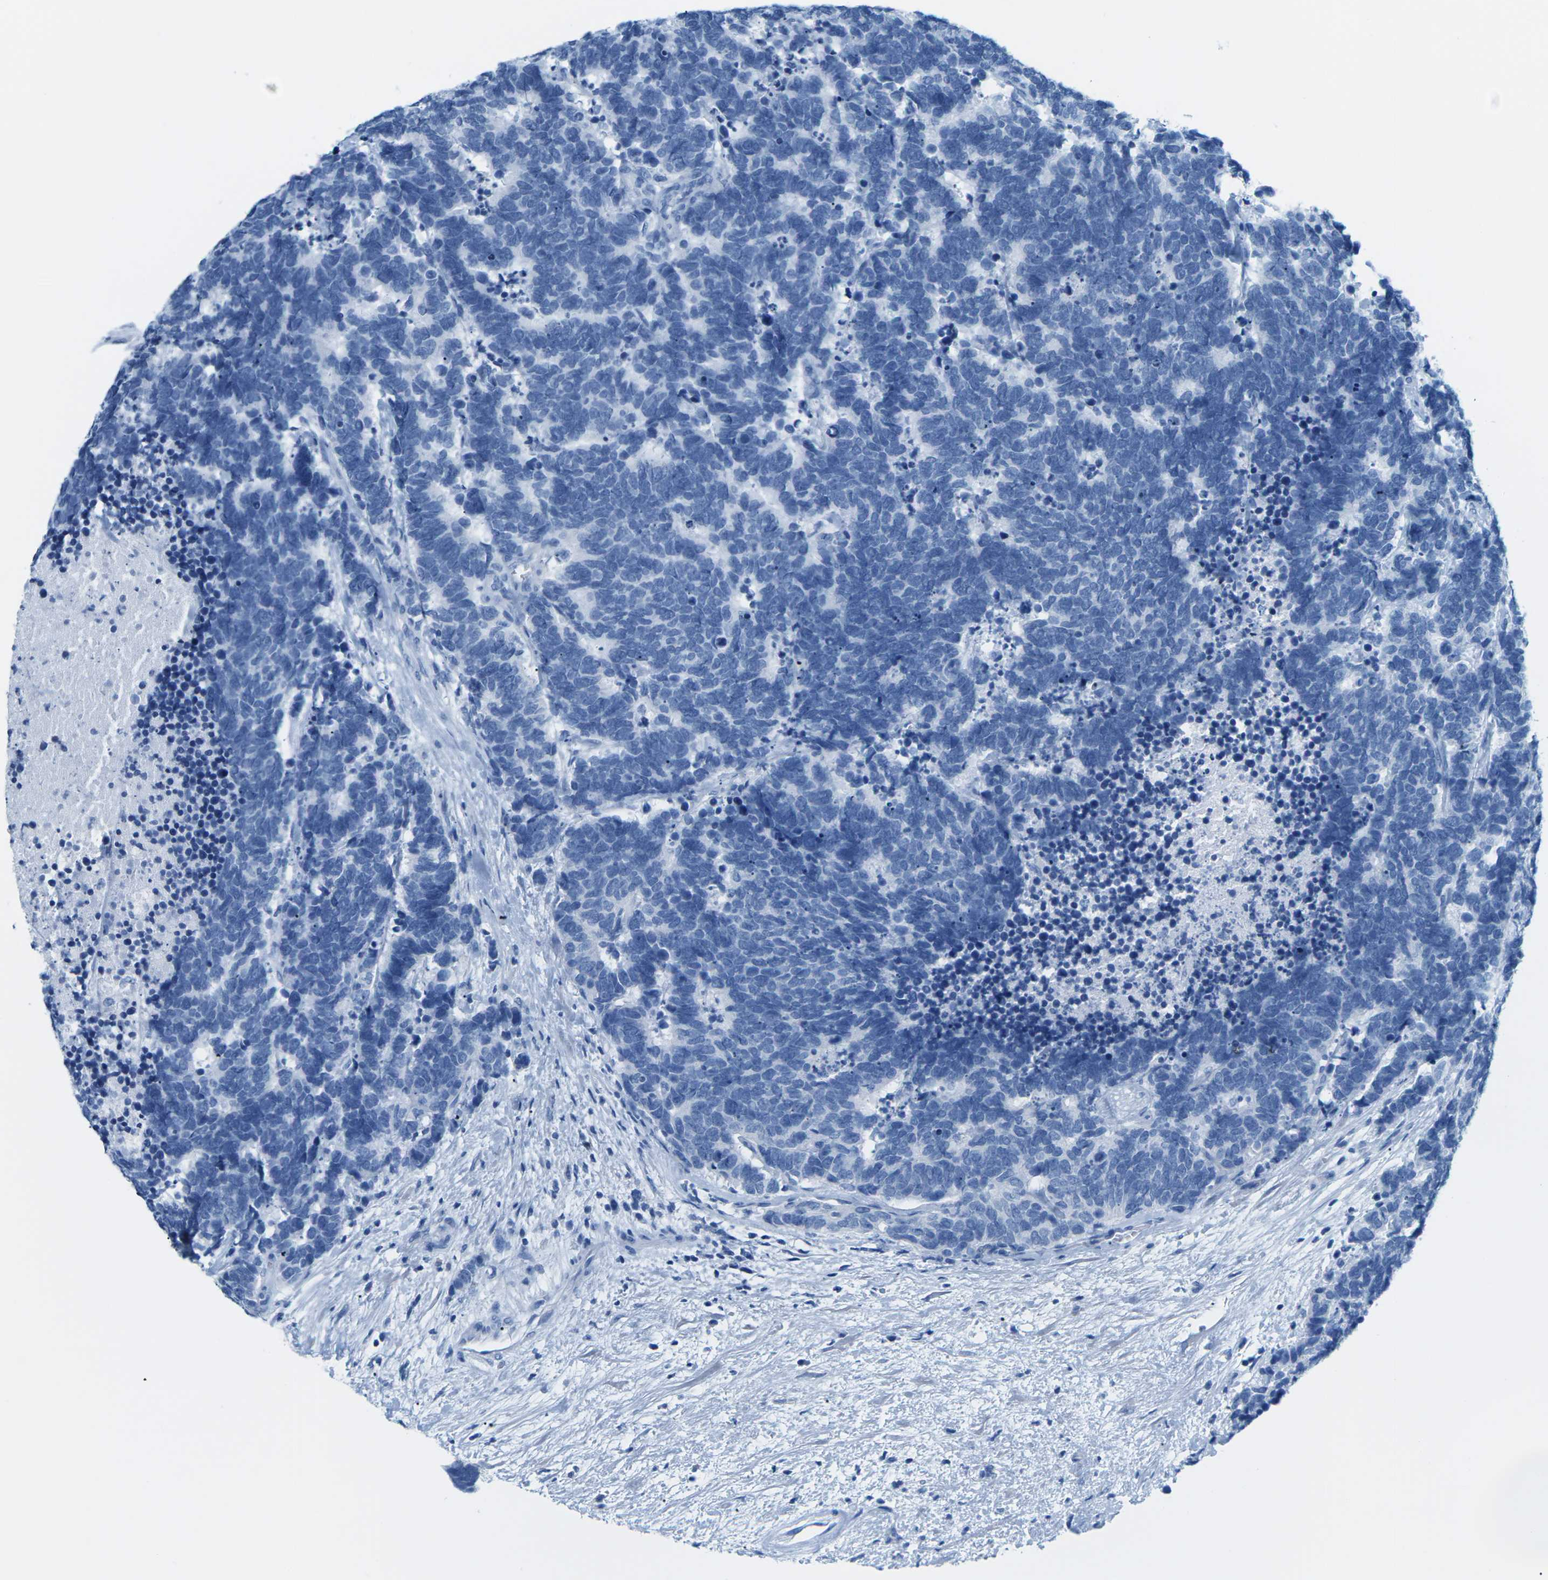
{"staining": {"intensity": "negative", "quantity": "none", "location": "none"}, "tissue": "carcinoid", "cell_type": "Tumor cells", "image_type": "cancer", "snomed": [{"axis": "morphology", "description": "Carcinoma, NOS"}, {"axis": "morphology", "description": "Carcinoid, malignant, NOS"}, {"axis": "topography", "description": "Urinary bladder"}], "caption": "The photomicrograph reveals no staining of tumor cells in carcinoid (malignant).", "gene": "SLC12A1", "patient": {"sex": "male", "age": 57}}